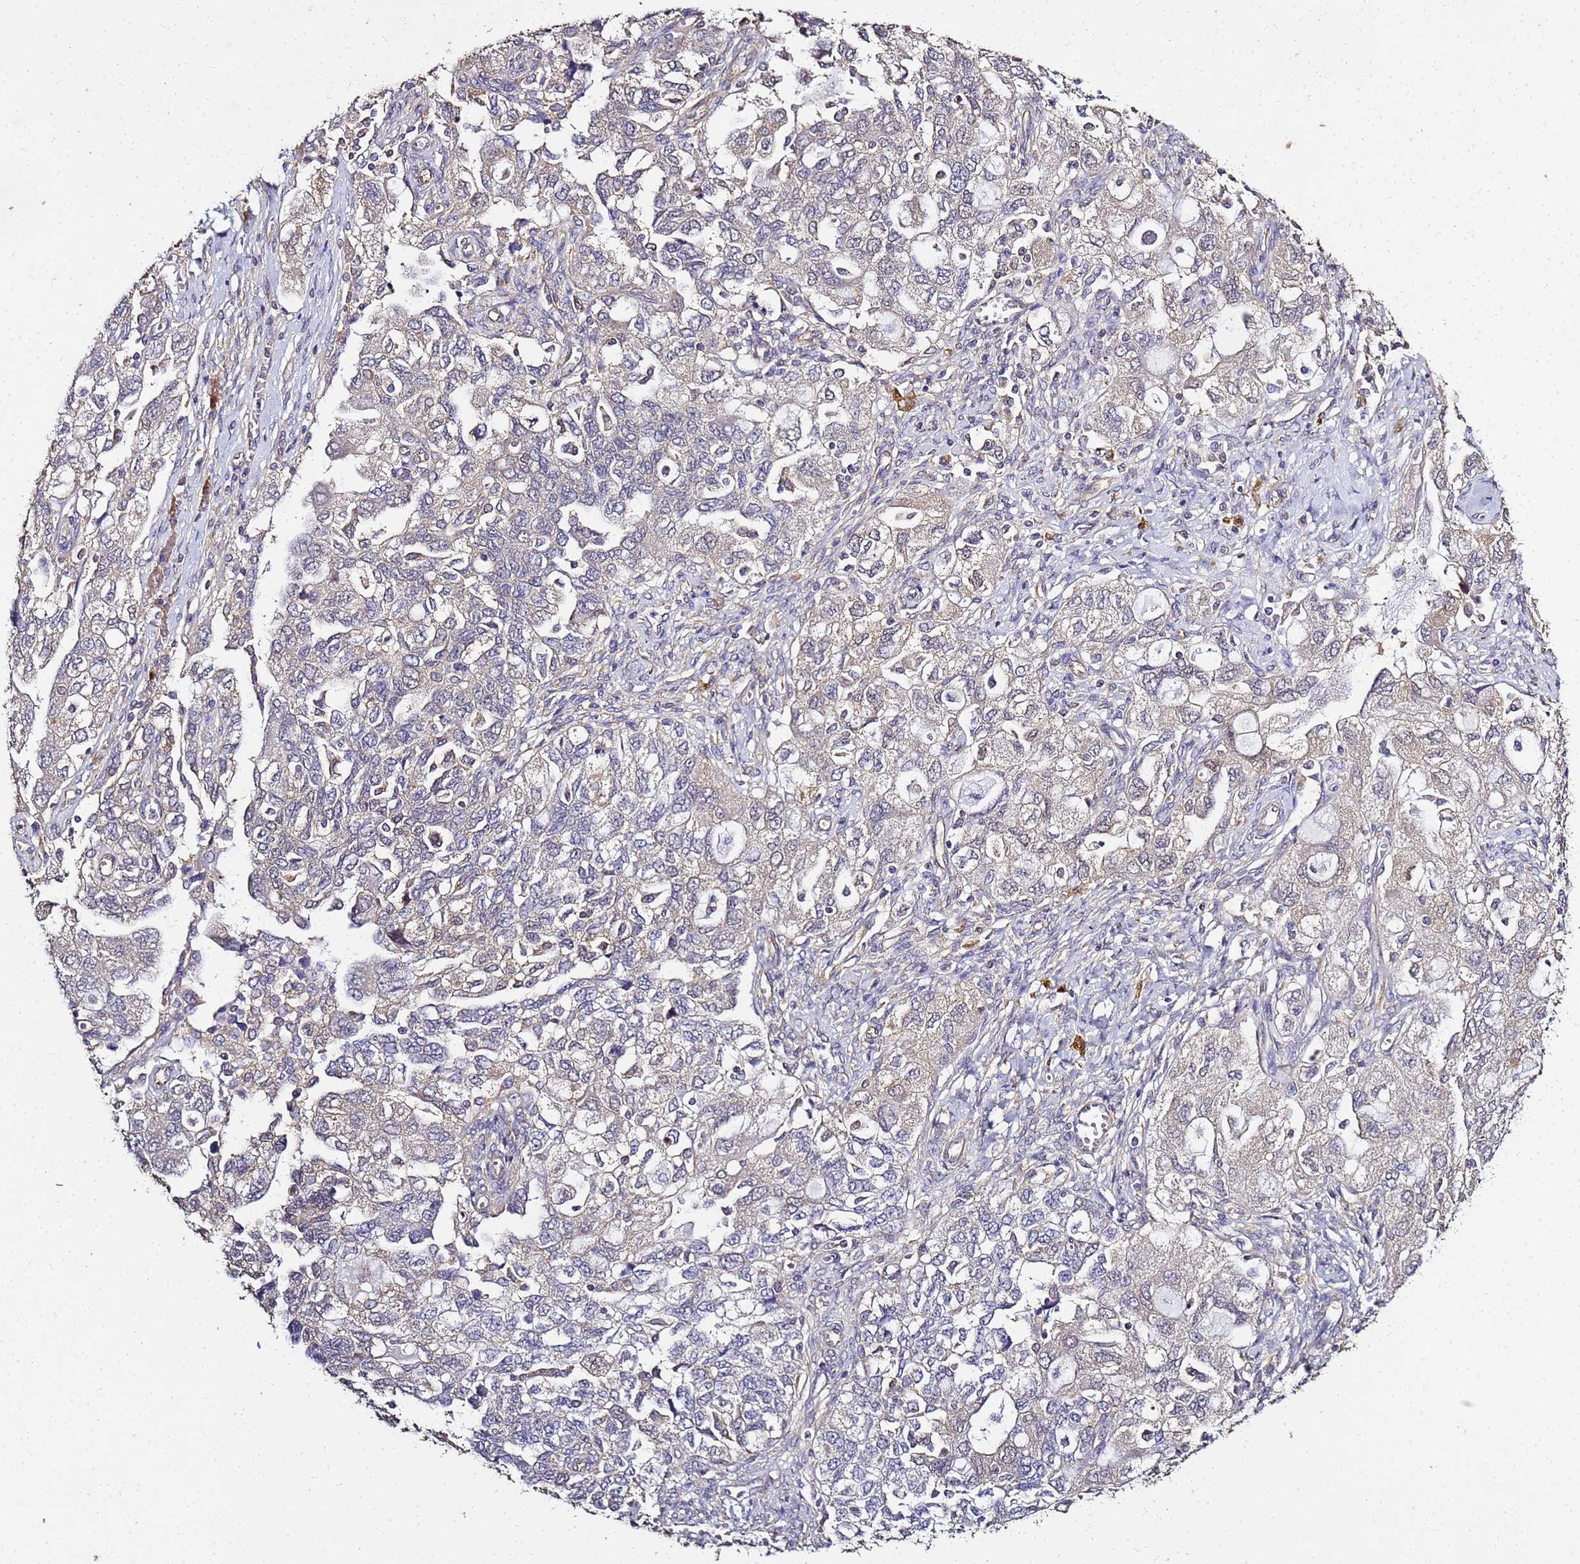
{"staining": {"intensity": "negative", "quantity": "none", "location": "none"}, "tissue": "ovarian cancer", "cell_type": "Tumor cells", "image_type": "cancer", "snomed": [{"axis": "morphology", "description": "Carcinoma, NOS"}, {"axis": "morphology", "description": "Cystadenocarcinoma, serous, NOS"}, {"axis": "topography", "description": "Ovary"}], "caption": "High magnification brightfield microscopy of ovarian cancer (carcinoma) stained with DAB (brown) and counterstained with hematoxylin (blue): tumor cells show no significant expression.", "gene": "ENOPH1", "patient": {"sex": "female", "age": 69}}